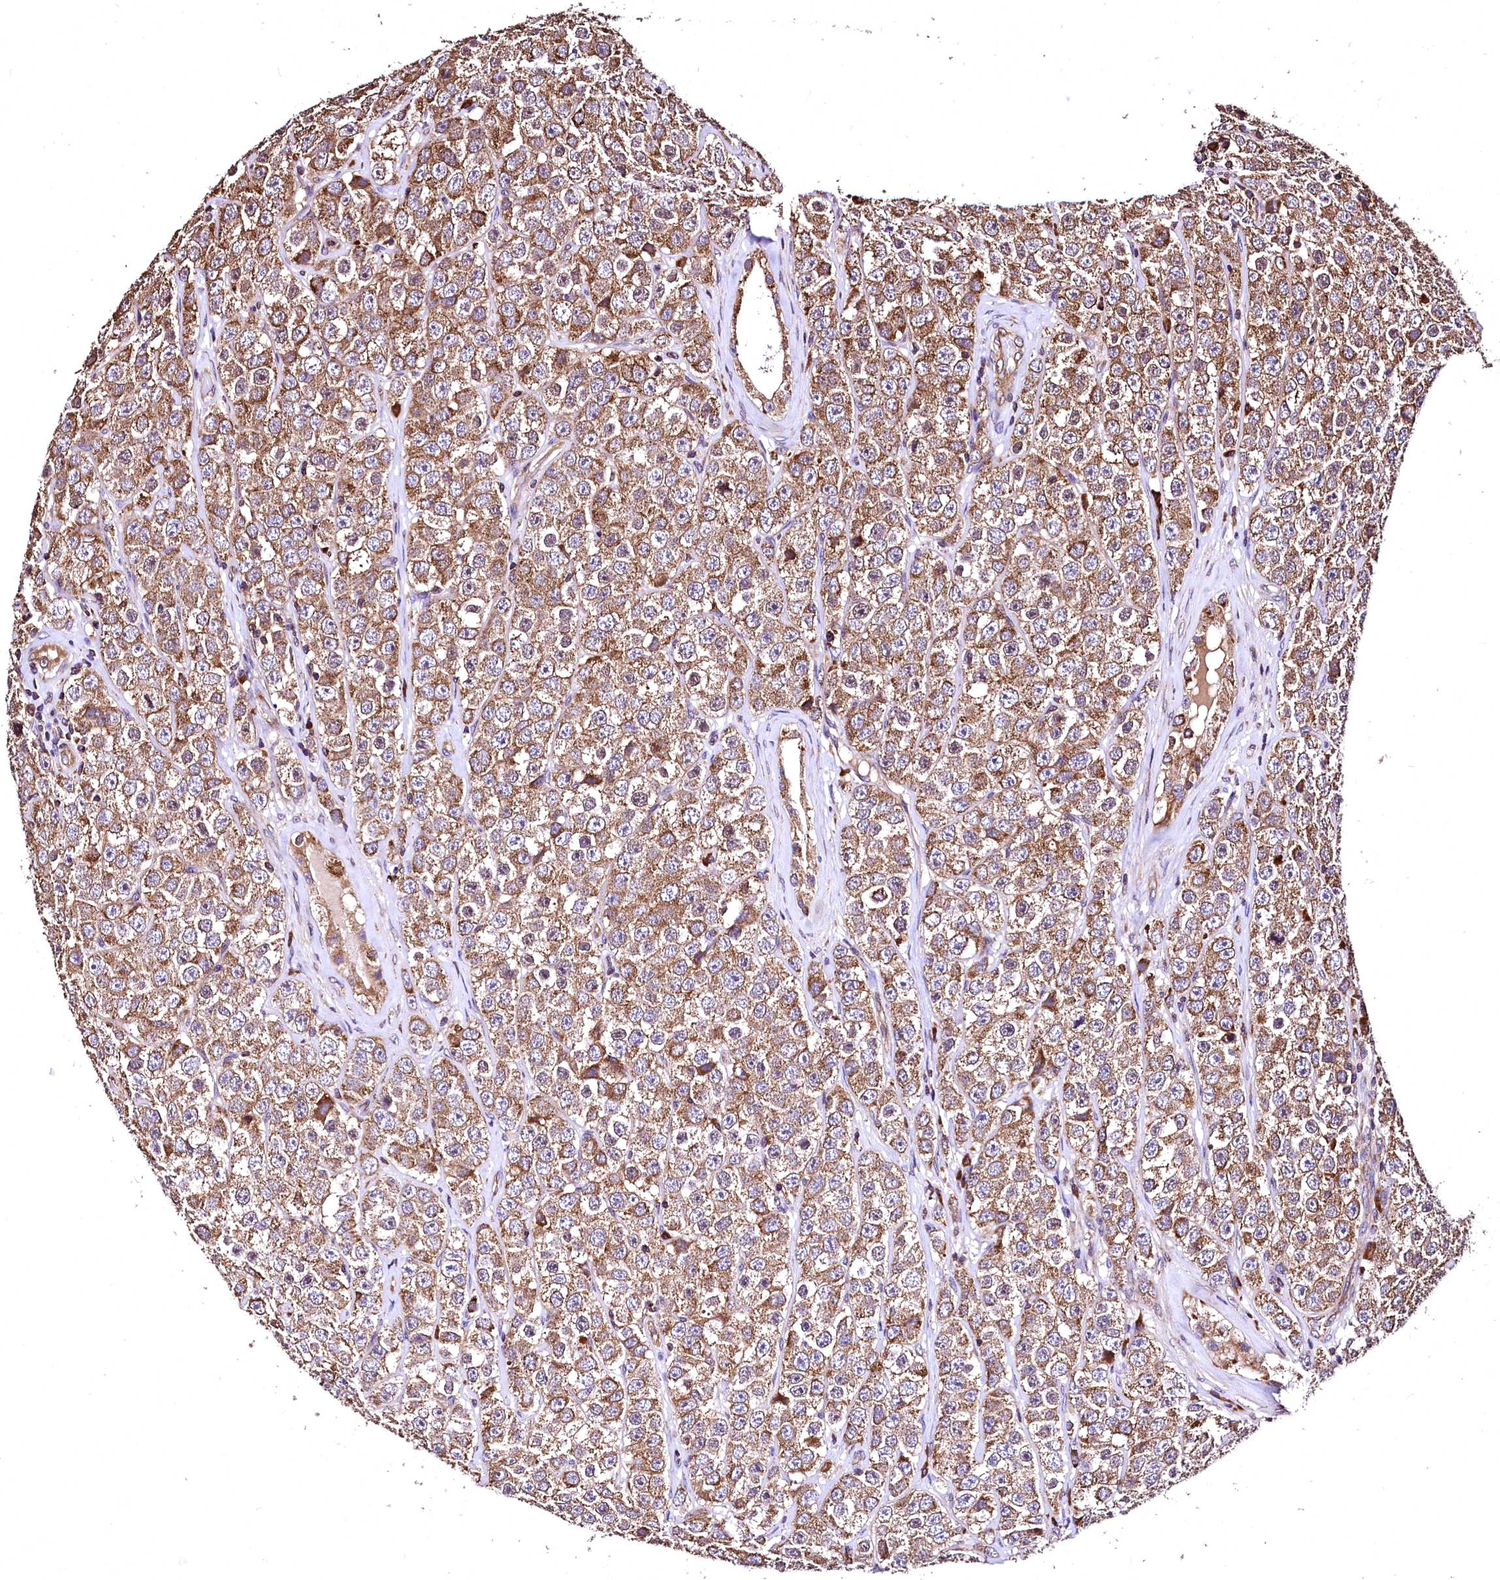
{"staining": {"intensity": "moderate", "quantity": ">75%", "location": "cytoplasmic/membranous"}, "tissue": "testis cancer", "cell_type": "Tumor cells", "image_type": "cancer", "snomed": [{"axis": "morphology", "description": "Seminoma, NOS"}, {"axis": "topography", "description": "Testis"}], "caption": "An immunohistochemistry (IHC) image of neoplastic tissue is shown. Protein staining in brown highlights moderate cytoplasmic/membranous positivity in testis cancer within tumor cells.", "gene": "LRSAM1", "patient": {"sex": "male", "age": 28}}